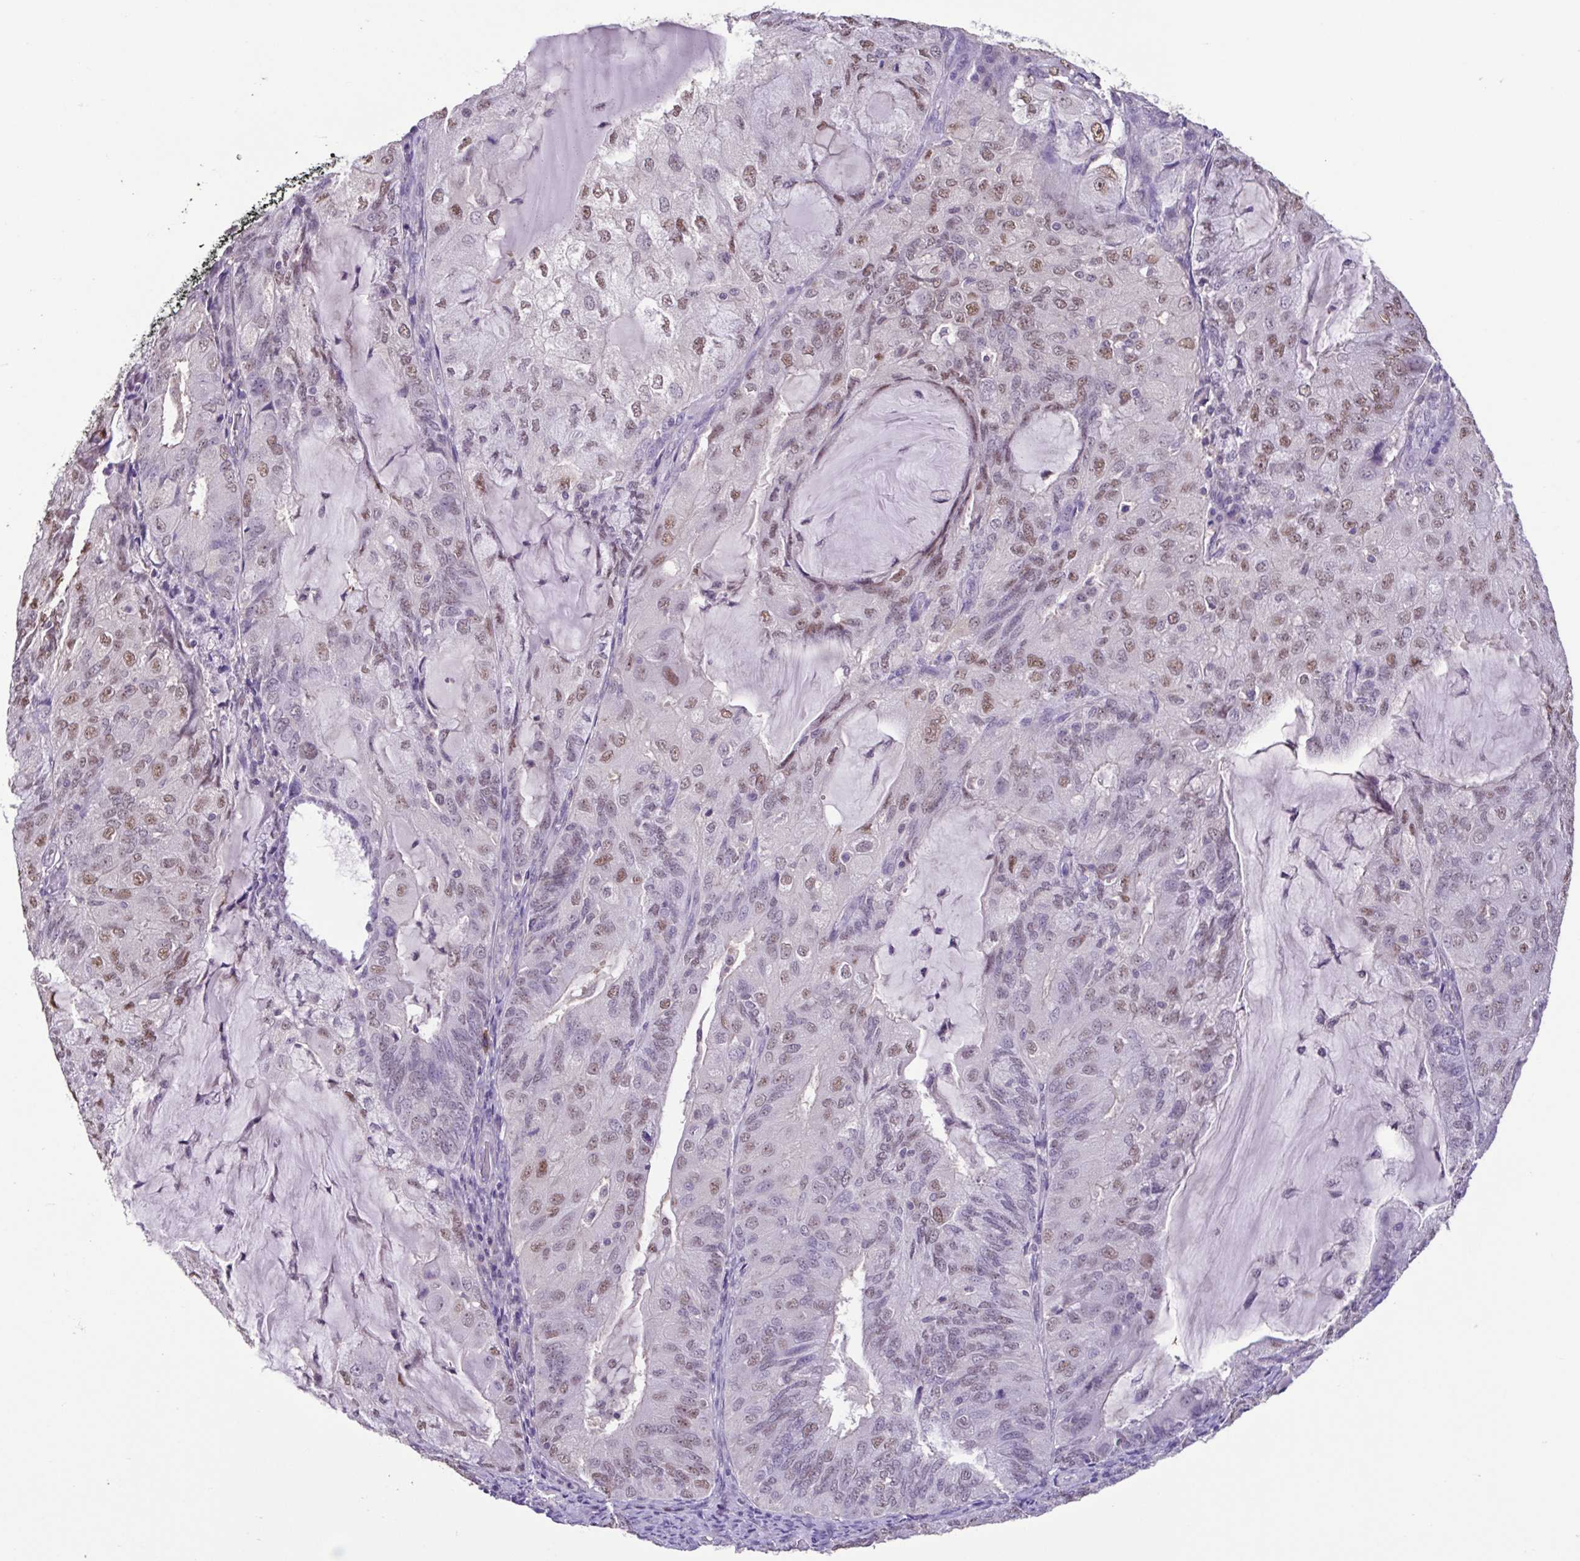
{"staining": {"intensity": "weak", "quantity": "25%-75%", "location": "nuclear"}, "tissue": "endometrial cancer", "cell_type": "Tumor cells", "image_type": "cancer", "snomed": [{"axis": "morphology", "description": "Adenocarcinoma, NOS"}, {"axis": "topography", "description": "Endometrium"}], "caption": "Immunohistochemistry (DAB (3,3'-diaminobenzidine)) staining of human adenocarcinoma (endometrial) shows weak nuclear protein expression in about 25%-75% of tumor cells. Immunohistochemistry (ihc) stains the protein of interest in brown and the nuclei are stained blue.", "gene": "ACTRT3", "patient": {"sex": "female", "age": 81}}